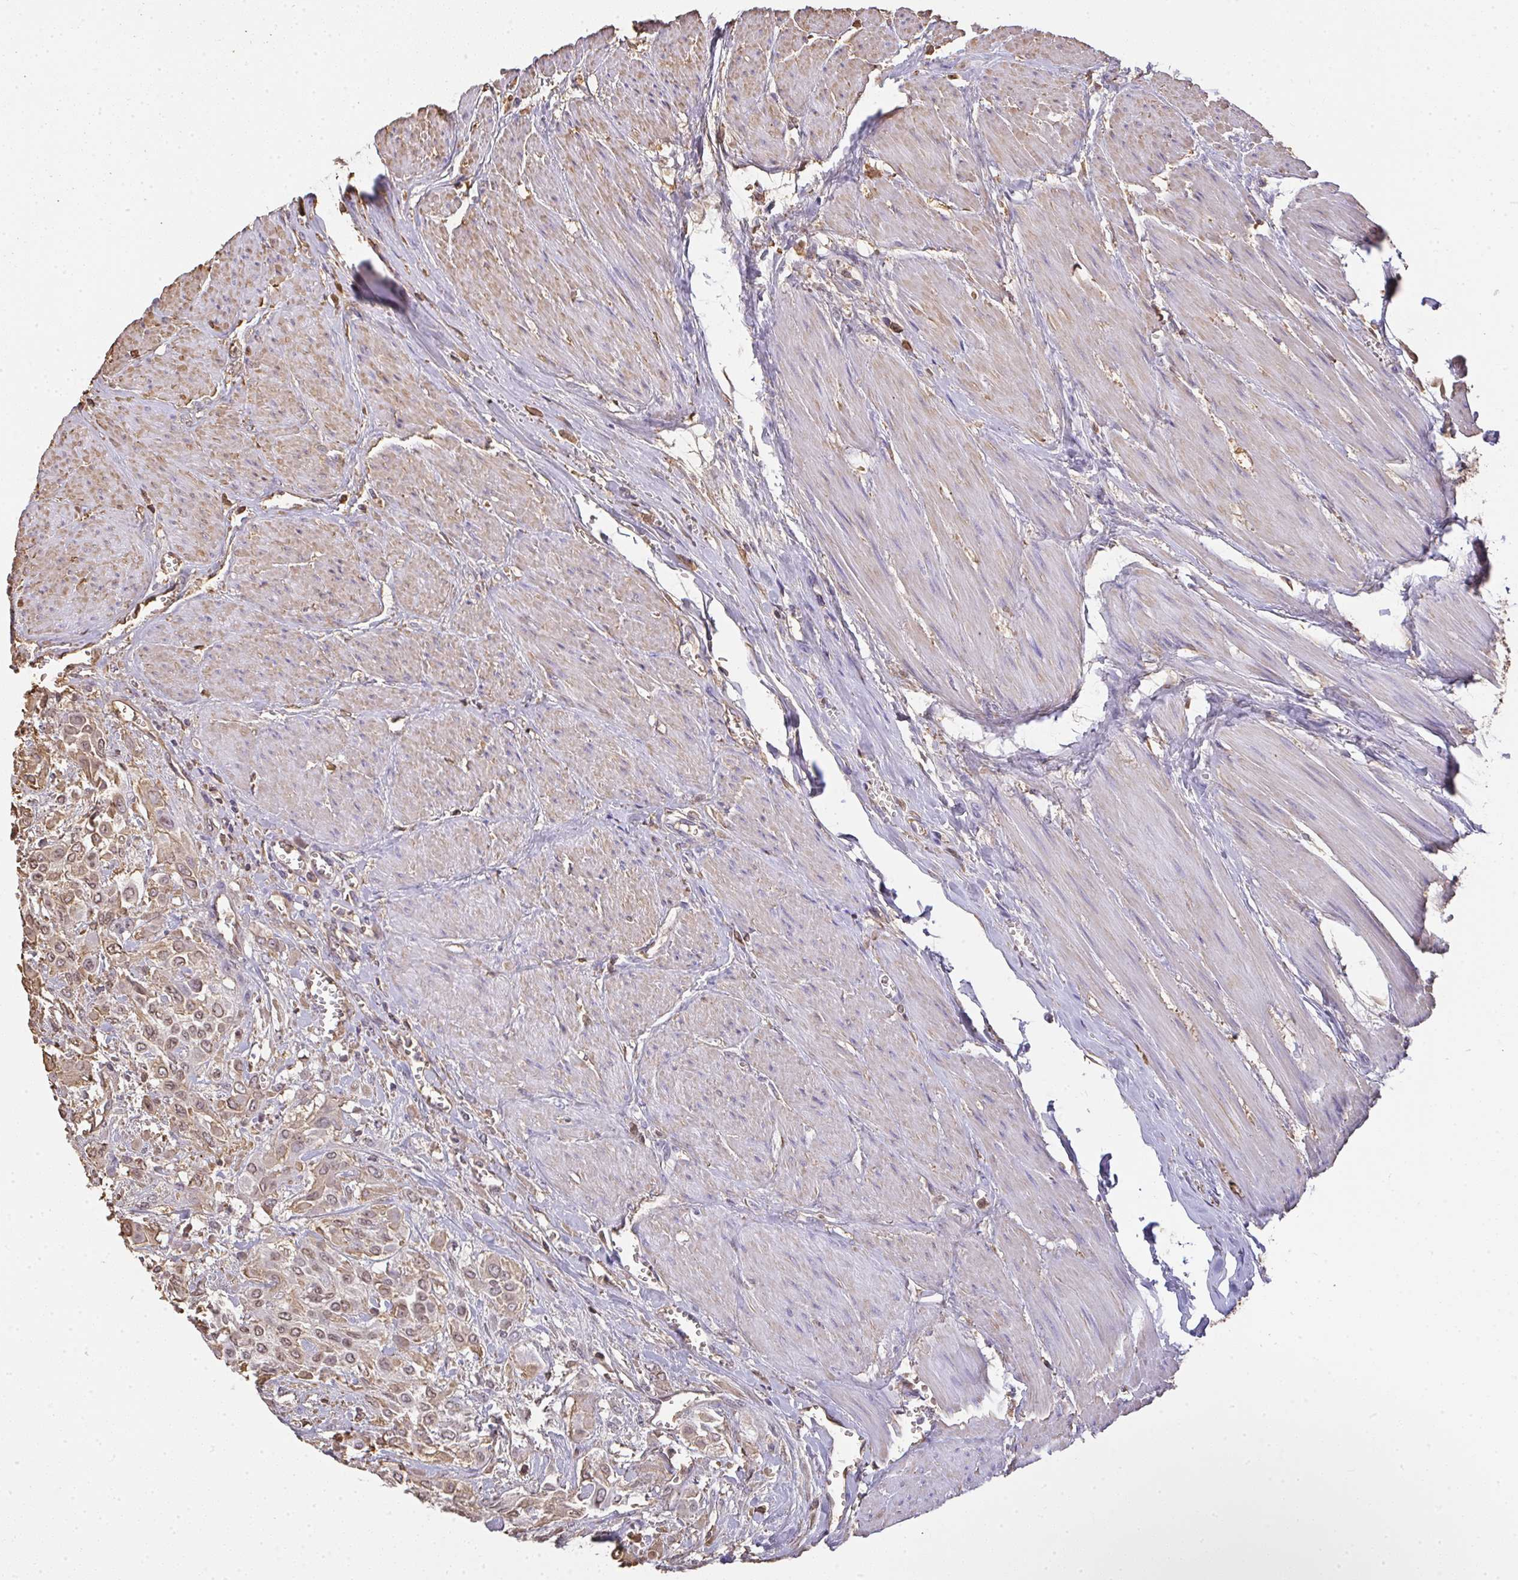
{"staining": {"intensity": "moderate", "quantity": "25%-75%", "location": "cytoplasmic/membranous,nuclear"}, "tissue": "urothelial cancer", "cell_type": "Tumor cells", "image_type": "cancer", "snomed": [{"axis": "morphology", "description": "Urothelial carcinoma, High grade"}, {"axis": "topography", "description": "Urinary bladder"}], "caption": "The immunohistochemical stain shows moderate cytoplasmic/membranous and nuclear expression in tumor cells of urothelial cancer tissue. (Stains: DAB in brown, nuclei in blue, Microscopy: brightfield microscopy at high magnification).", "gene": "SMYD5", "patient": {"sex": "male", "age": 57}}